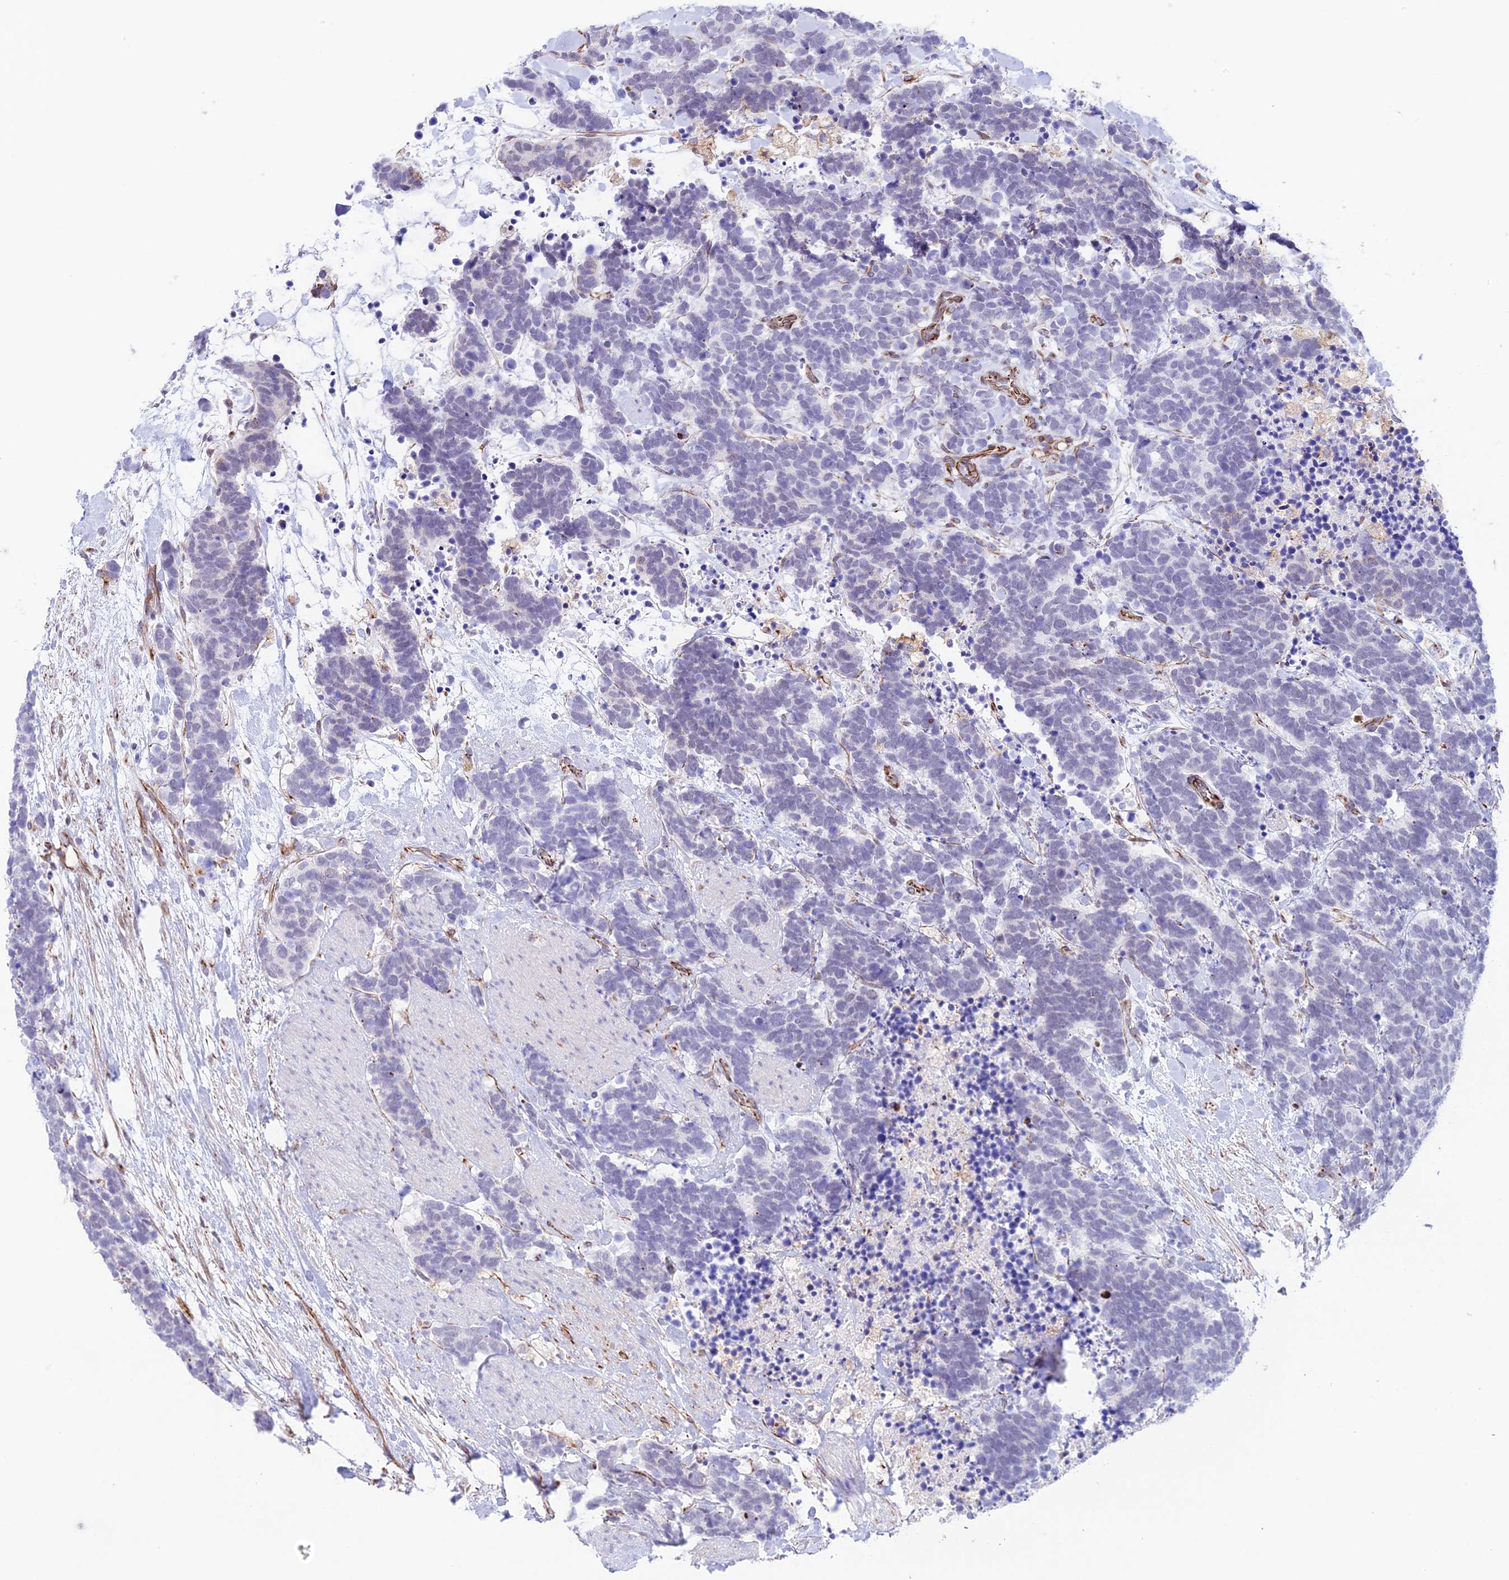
{"staining": {"intensity": "negative", "quantity": "none", "location": "none"}, "tissue": "carcinoid", "cell_type": "Tumor cells", "image_type": "cancer", "snomed": [{"axis": "morphology", "description": "Carcinoma, NOS"}, {"axis": "morphology", "description": "Carcinoid, malignant, NOS"}, {"axis": "topography", "description": "Prostate"}], "caption": "Immunohistochemistry image of neoplastic tissue: carcinoma stained with DAB (3,3'-diaminobenzidine) reveals no significant protein staining in tumor cells.", "gene": "ZNF652", "patient": {"sex": "male", "age": 57}}